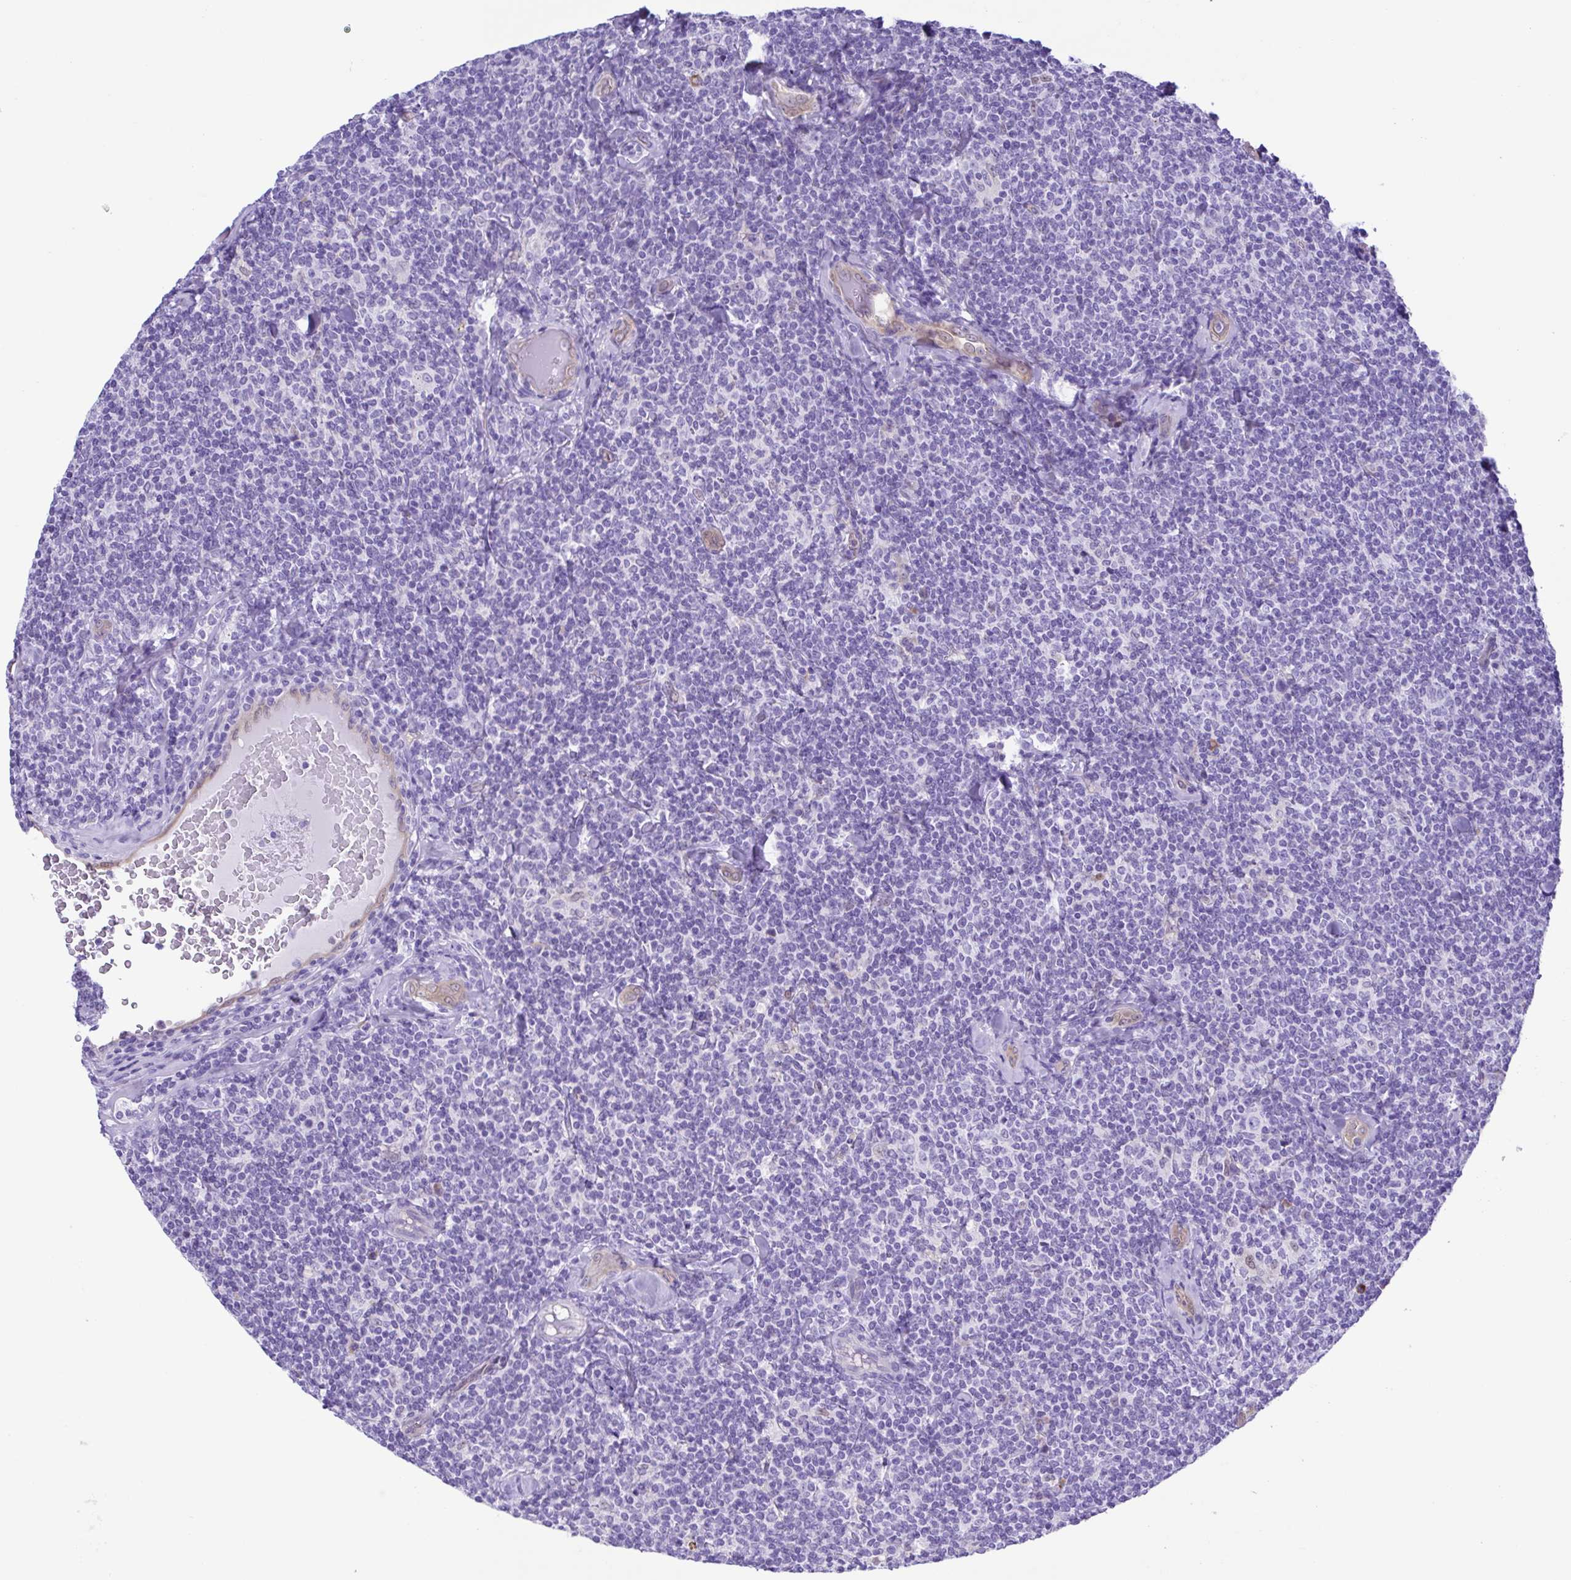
{"staining": {"intensity": "negative", "quantity": "none", "location": "none"}, "tissue": "lymphoma", "cell_type": "Tumor cells", "image_type": "cancer", "snomed": [{"axis": "morphology", "description": "Malignant lymphoma, non-Hodgkin's type, Low grade"}, {"axis": "topography", "description": "Lymph node"}], "caption": "A high-resolution micrograph shows immunohistochemistry (IHC) staining of lymphoma, which demonstrates no significant positivity in tumor cells. (Stains: DAB (3,3'-diaminobenzidine) immunohistochemistry with hematoxylin counter stain, Microscopy: brightfield microscopy at high magnification).", "gene": "GPR17", "patient": {"sex": "female", "age": 56}}